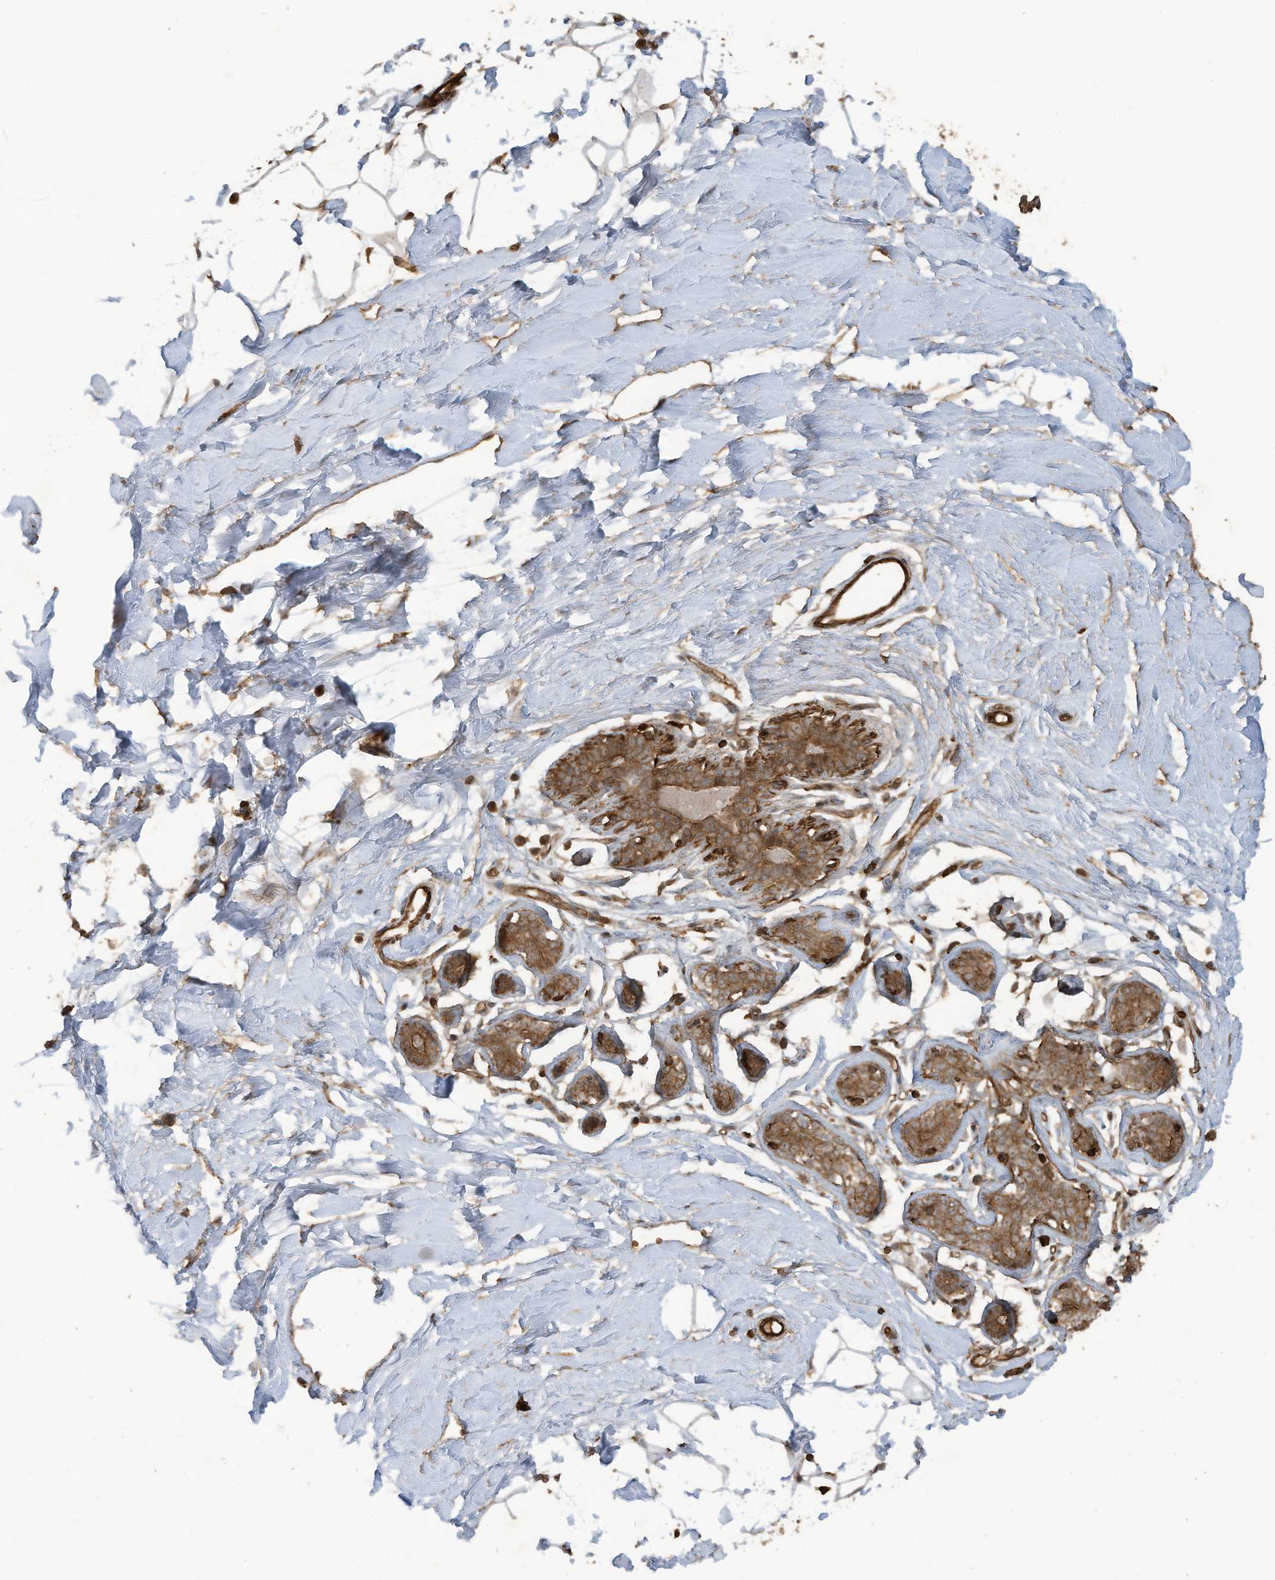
{"staining": {"intensity": "negative", "quantity": "none", "location": "none"}, "tissue": "adipose tissue", "cell_type": "Adipocytes", "image_type": "normal", "snomed": [{"axis": "morphology", "description": "Normal tissue, NOS"}, {"axis": "topography", "description": "Breast"}], "caption": "Adipocytes show no significant positivity in unremarkable adipose tissue.", "gene": "DDIT4", "patient": {"sex": "female", "age": 23}}